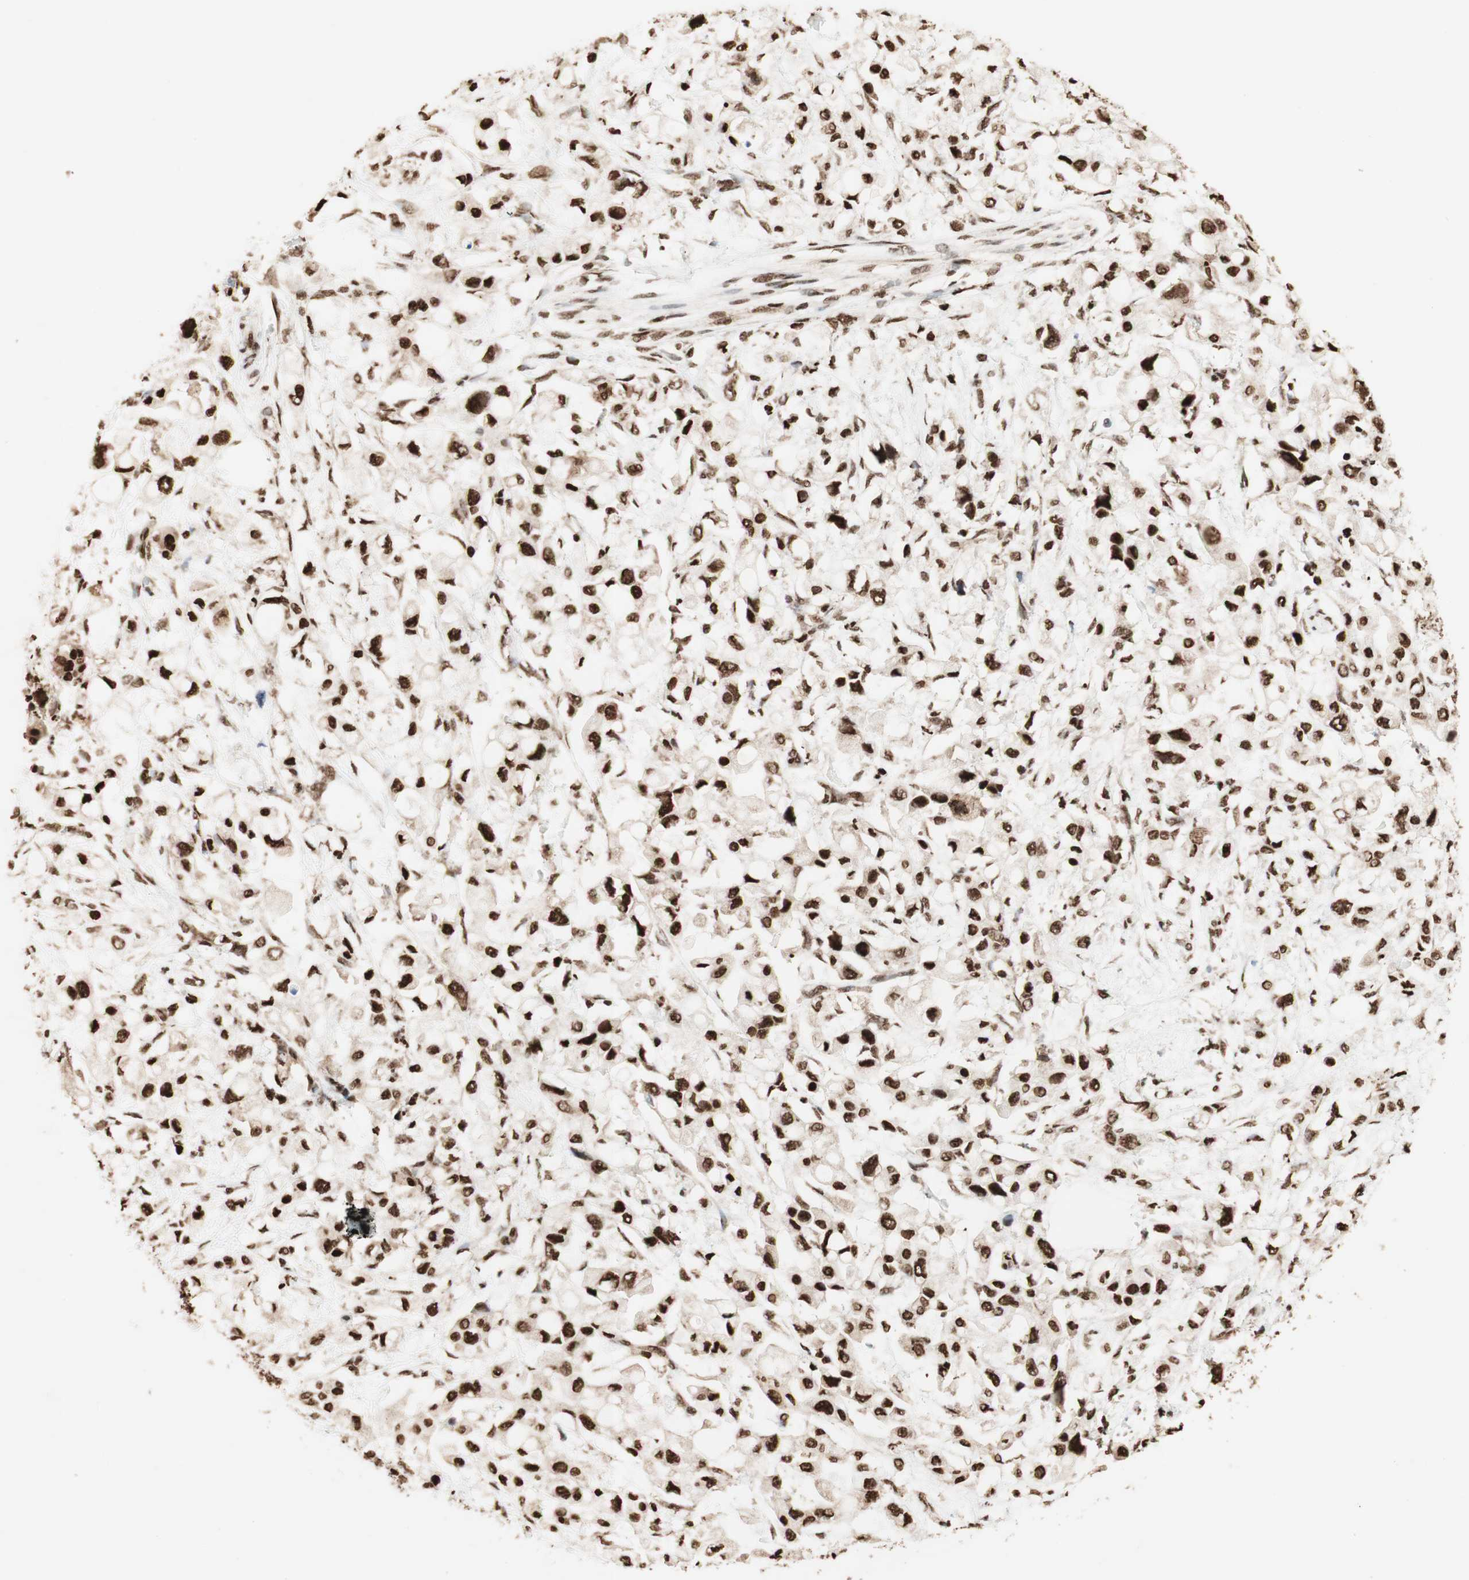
{"staining": {"intensity": "strong", "quantity": ">75%", "location": "nuclear"}, "tissue": "pancreatic cancer", "cell_type": "Tumor cells", "image_type": "cancer", "snomed": [{"axis": "morphology", "description": "Adenocarcinoma, NOS"}, {"axis": "topography", "description": "Pancreas"}], "caption": "A high amount of strong nuclear positivity is seen in about >75% of tumor cells in pancreatic cancer (adenocarcinoma) tissue.", "gene": "HNRNPA2B1", "patient": {"sex": "female", "age": 56}}